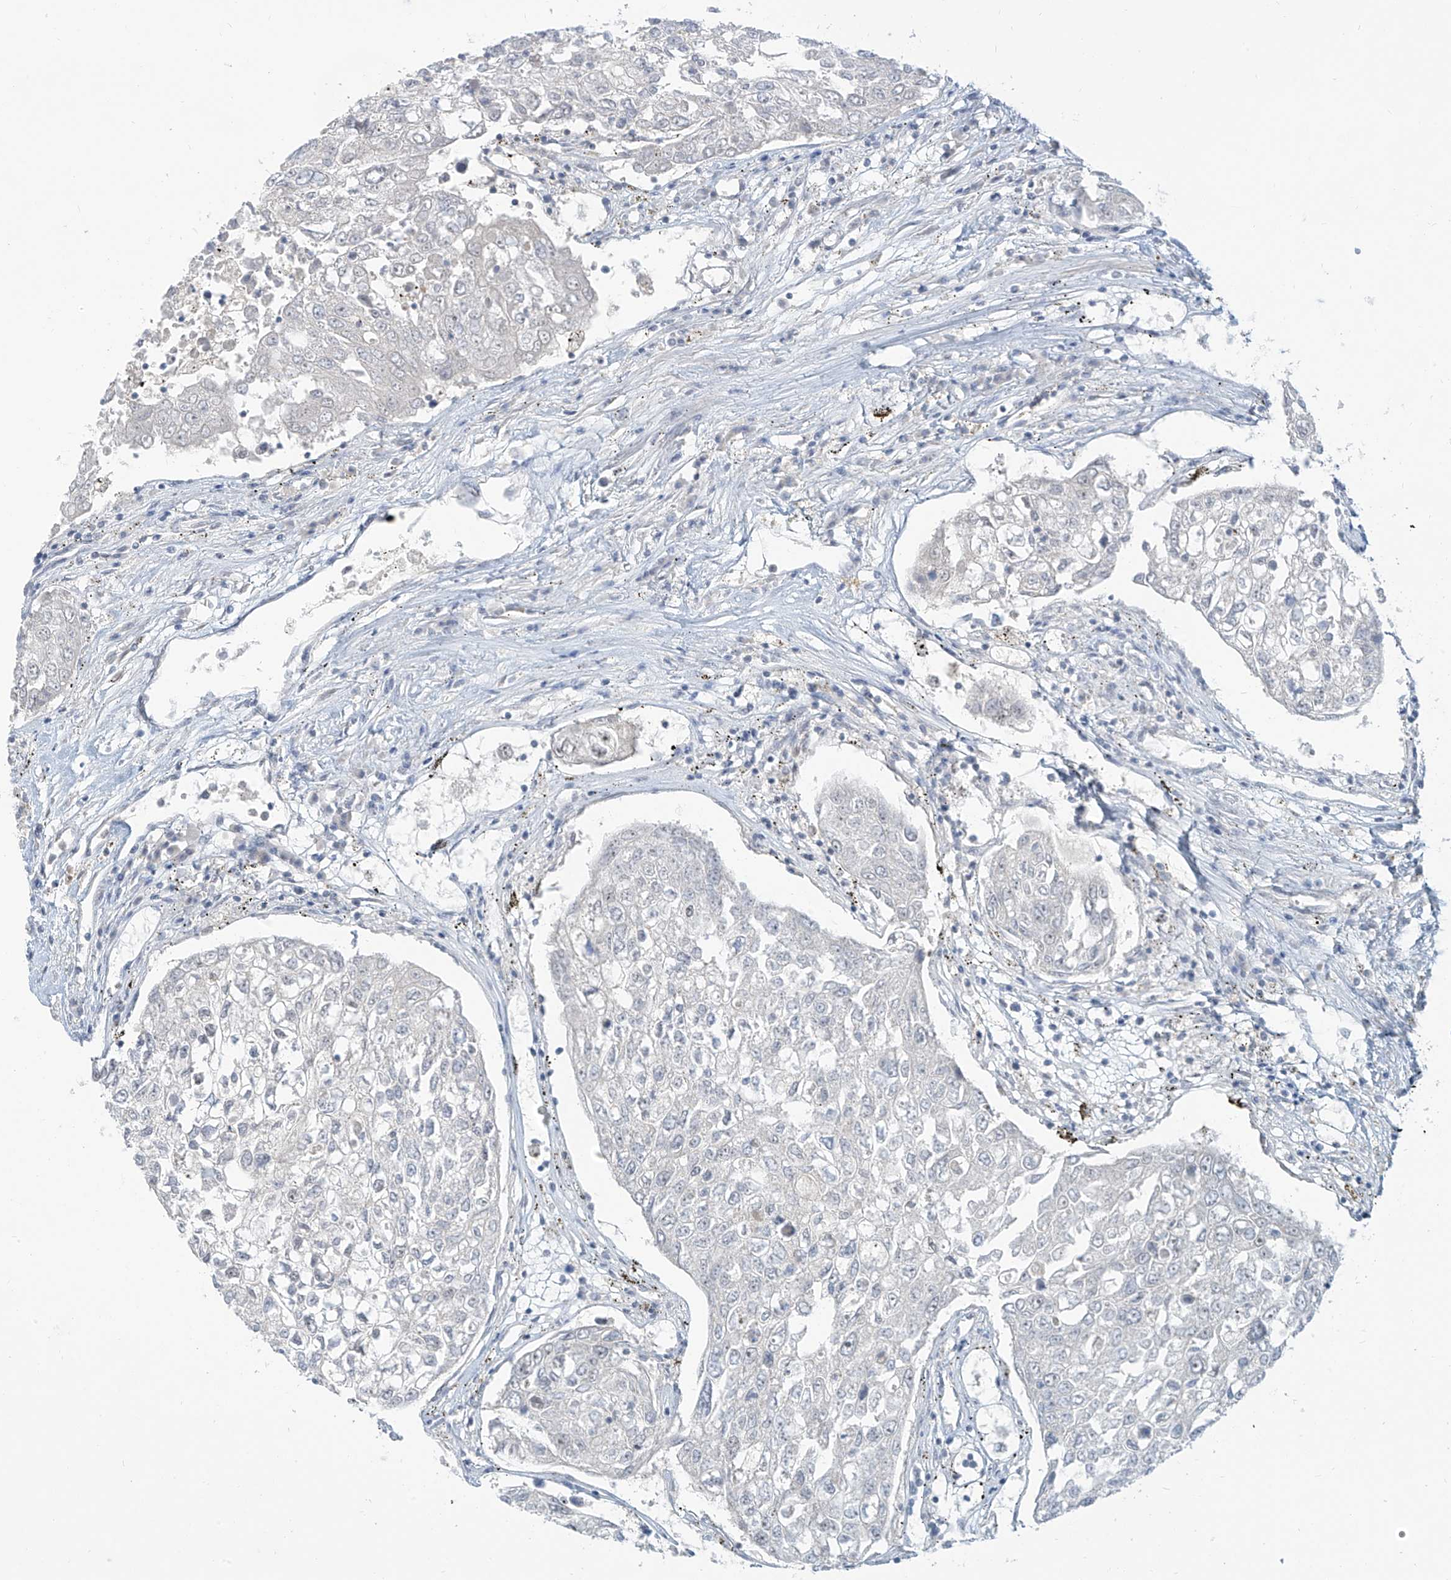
{"staining": {"intensity": "negative", "quantity": "none", "location": "none"}, "tissue": "urothelial cancer", "cell_type": "Tumor cells", "image_type": "cancer", "snomed": [{"axis": "morphology", "description": "Urothelial carcinoma, High grade"}, {"axis": "topography", "description": "Lymph node"}, {"axis": "topography", "description": "Urinary bladder"}], "caption": "A micrograph of human urothelial carcinoma (high-grade) is negative for staining in tumor cells.", "gene": "C2orf42", "patient": {"sex": "male", "age": 51}}